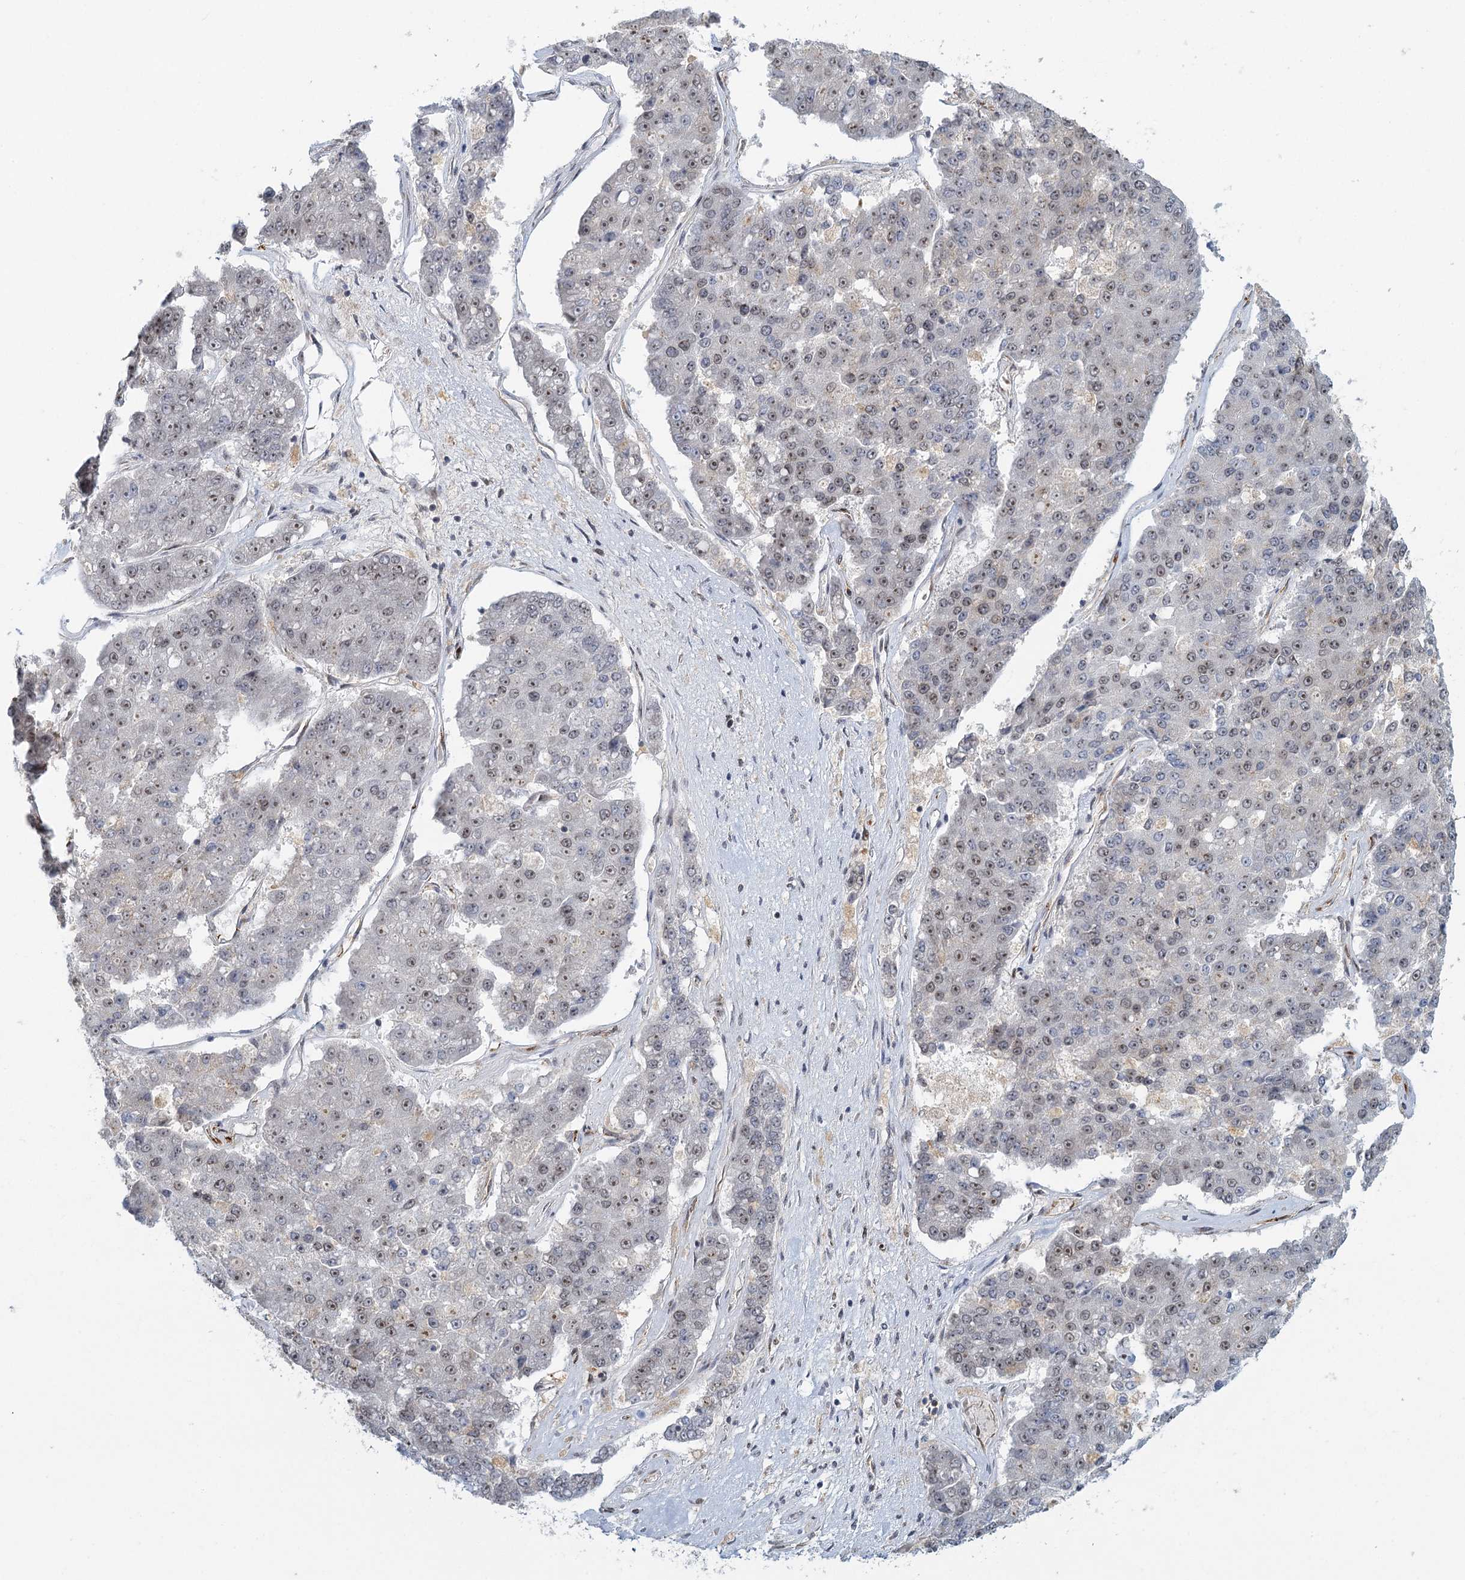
{"staining": {"intensity": "weak", "quantity": "<25%", "location": "nuclear"}, "tissue": "pancreatic cancer", "cell_type": "Tumor cells", "image_type": "cancer", "snomed": [{"axis": "morphology", "description": "Adenocarcinoma, NOS"}, {"axis": "topography", "description": "Pancreas"}], "caption": "An IHC micrograph of pancreatic cancer (adenocarcinoma) is shown. There is no staining in tumor cells of pancreatic cancer (adenocarcinoma).", "gene": "TREX1", "patient": {"sex": "male", "age": 50}}